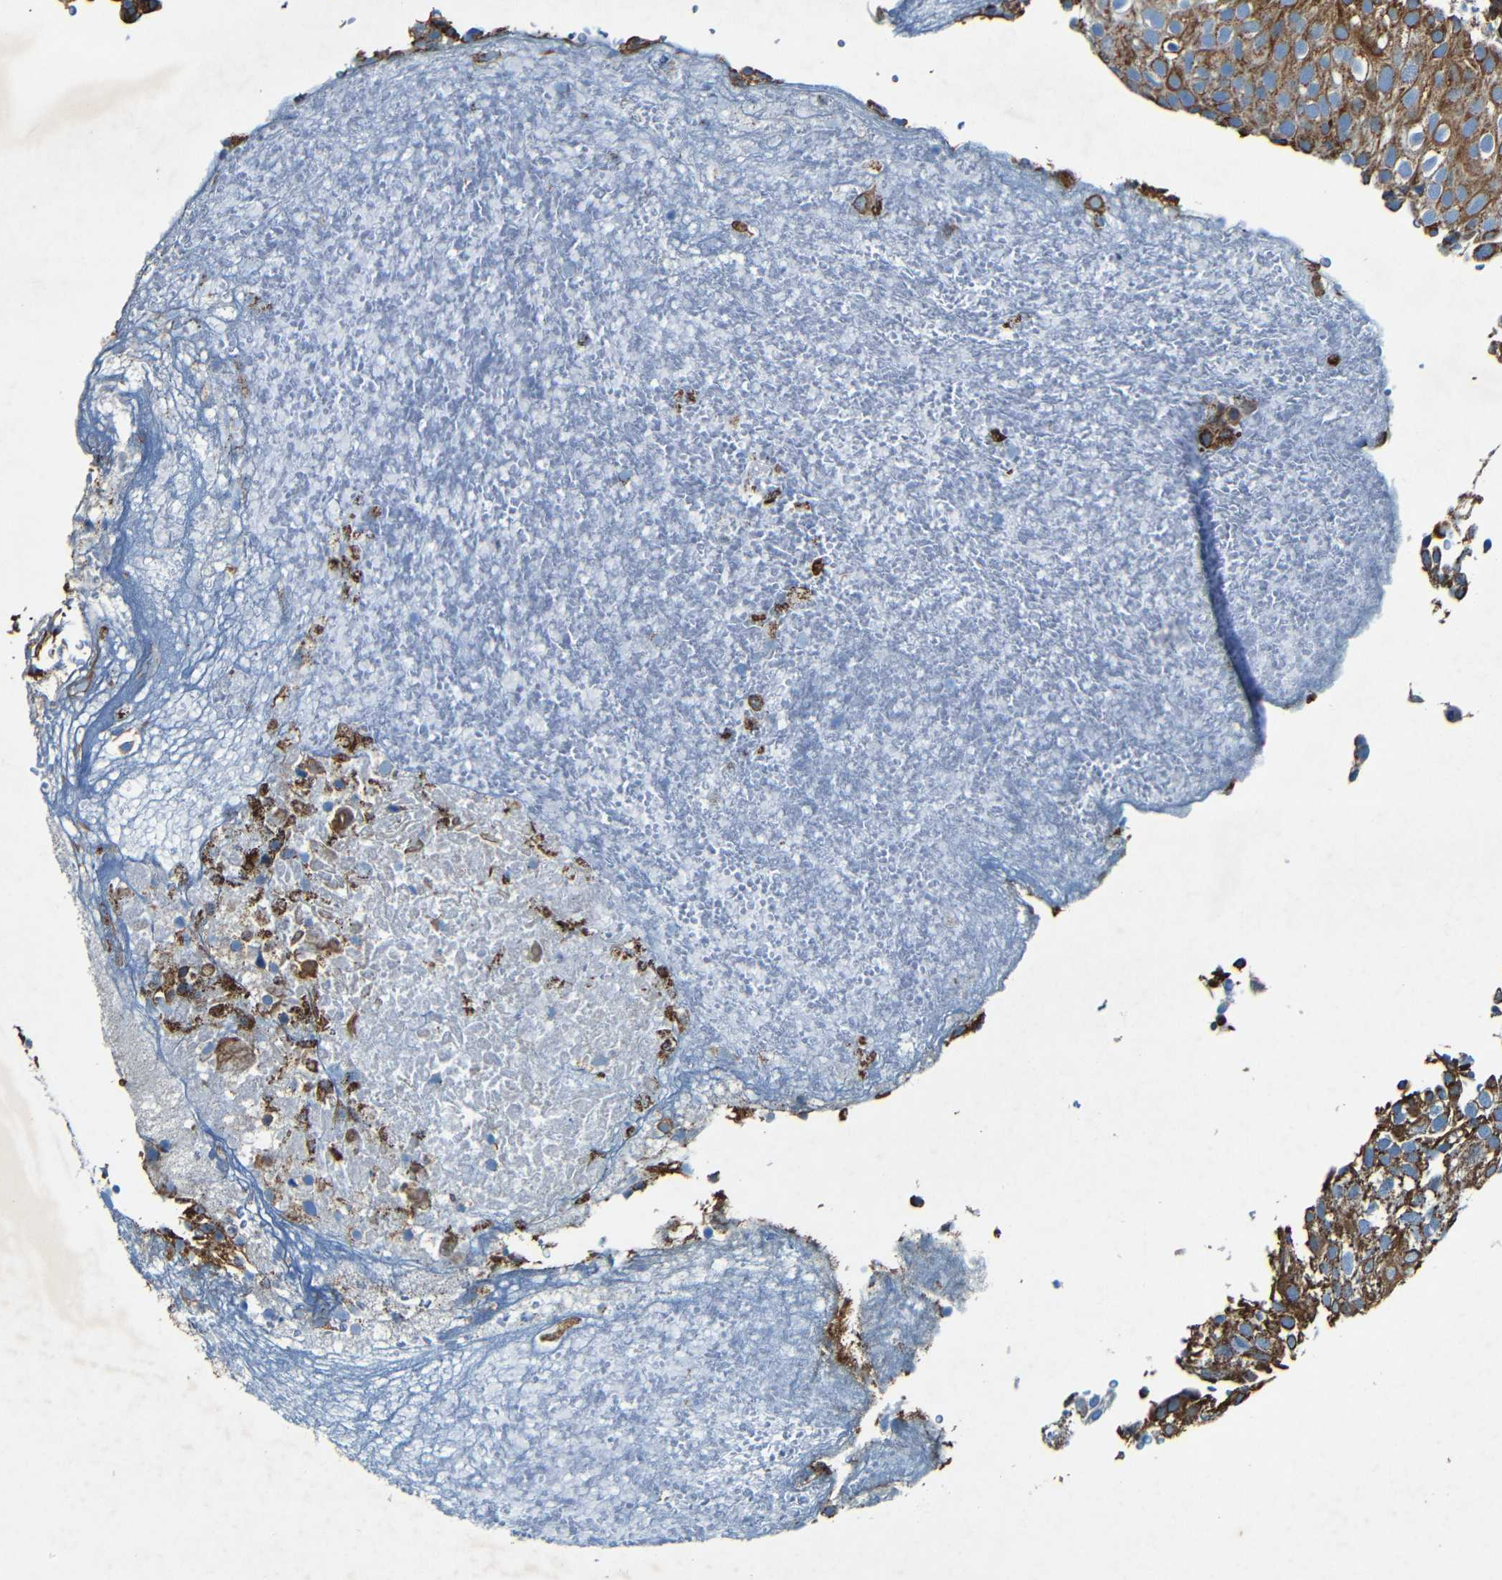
{"staining": {"intensity": "strong", "quantity": ">75%", "location": "cytoplasmic/membranous"}, "tissue": "urothelial cancer", "cell_type": "Tumor cells", "image_type": "cancer", "snomed": [{"axis": "morphology", "description": "Urothelial carcinoma, Low grade"}, {"axis": "topography", "description": "Urinary bladder"}], "caption": "This is a micrograph of immunohistochemistry (IHC) staining of urothelial carcinoma (low-grade), which shows strong positivity in the cytoplasmic/membranous of tumor cells.", "gene": "WSCD2", "patient": {"sex": "male", "age": 78}}